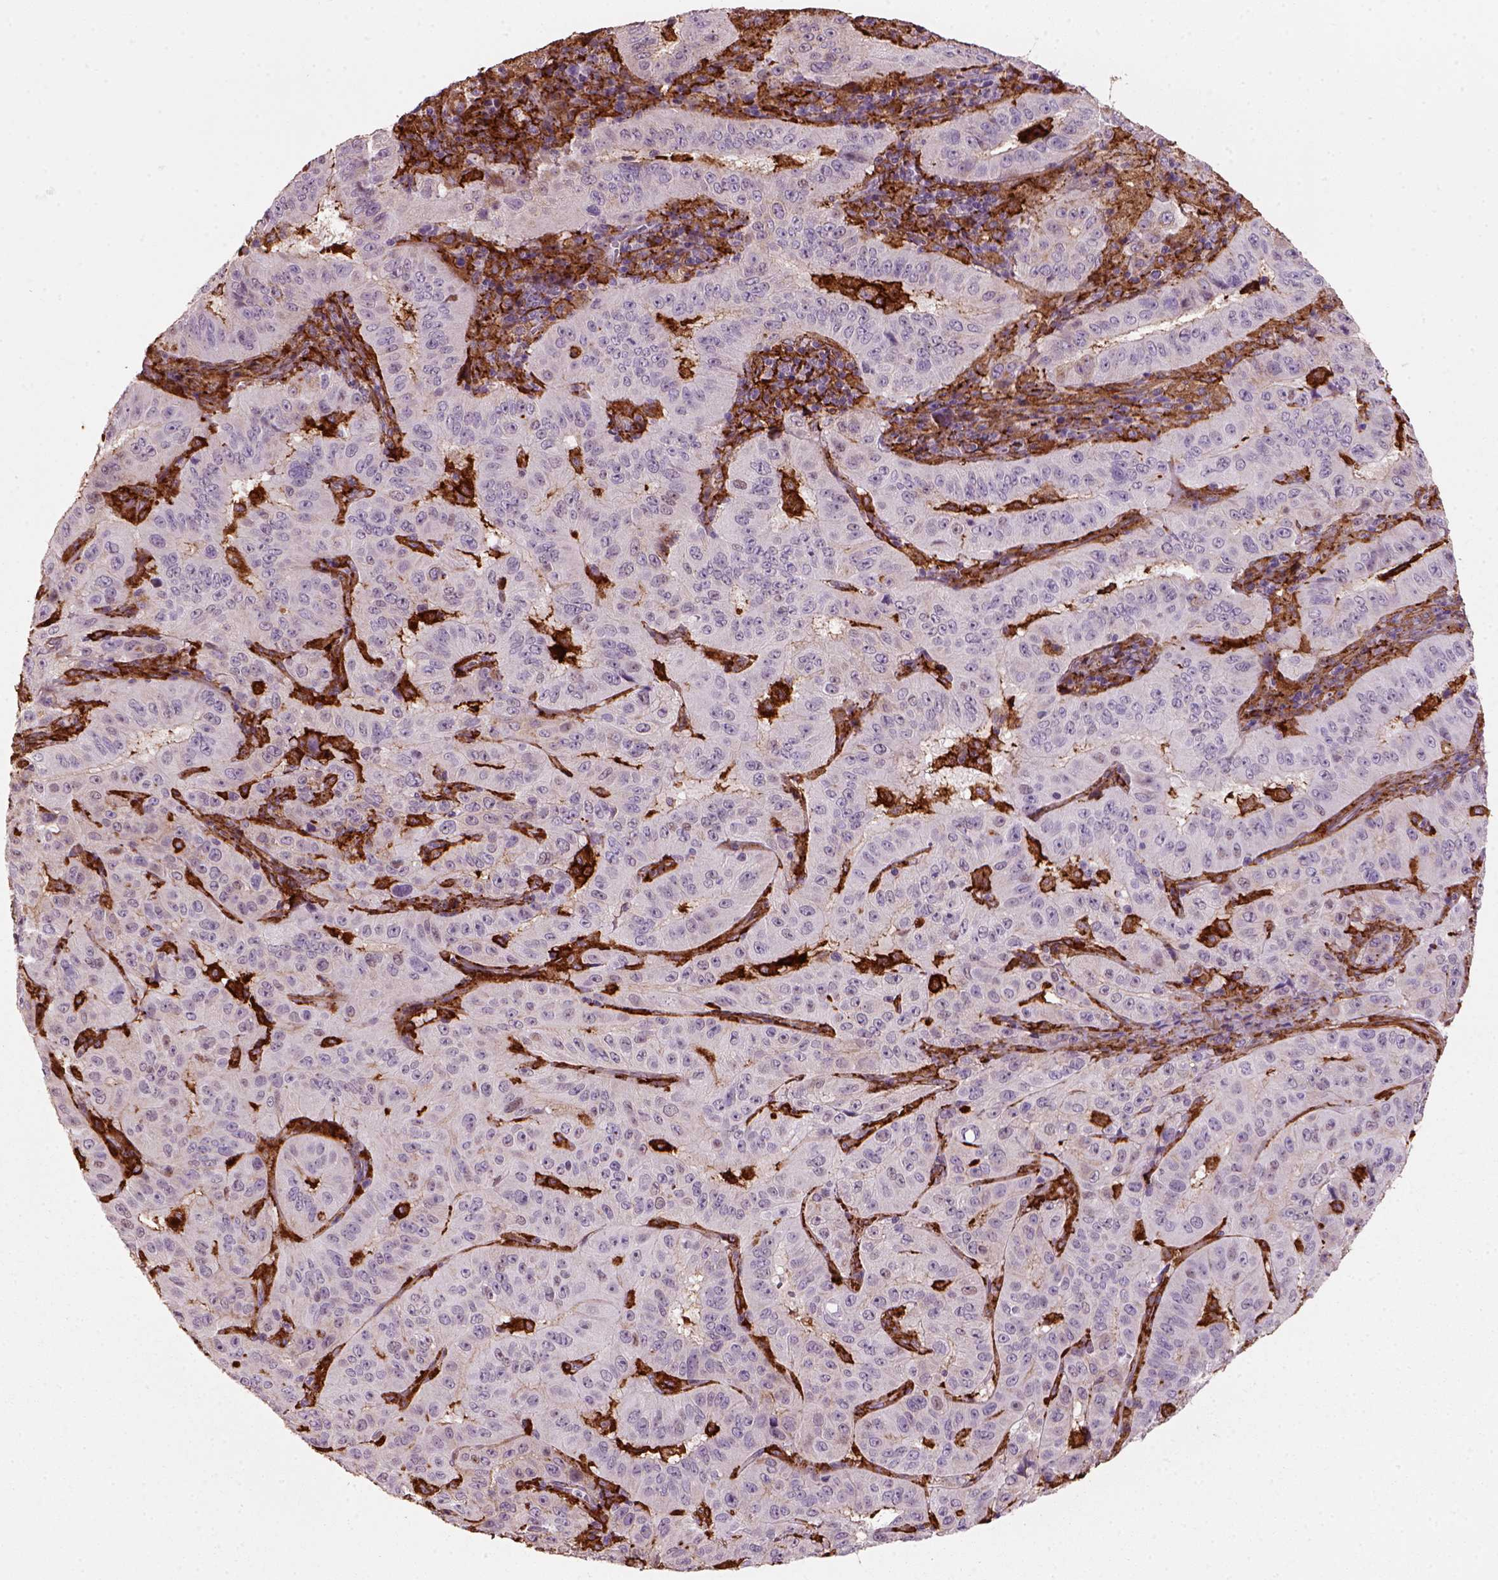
{"staining": {"intensity": "negative", "quantity": "none", "location": "none"}, "tissue": "pancreatic cancer", "cell_type": "Tumor cells", "image_type": "cancer", "snomed": [{"axis": "morphology", "description": "Adenocarcinoma, NOS"}, {"axis": "topography", "description": "Pancreas"}], "caption": "Immunohistochemical staining of human pancreatic cancer reveals no significant staining in tumor cells. Brightfield microscopy of IHC stained with DAB (brown) and hematoxylin (blue), captured at high magnification.", "gene": "MARCKS", "patient": {"sex": "male", "age": 63}}